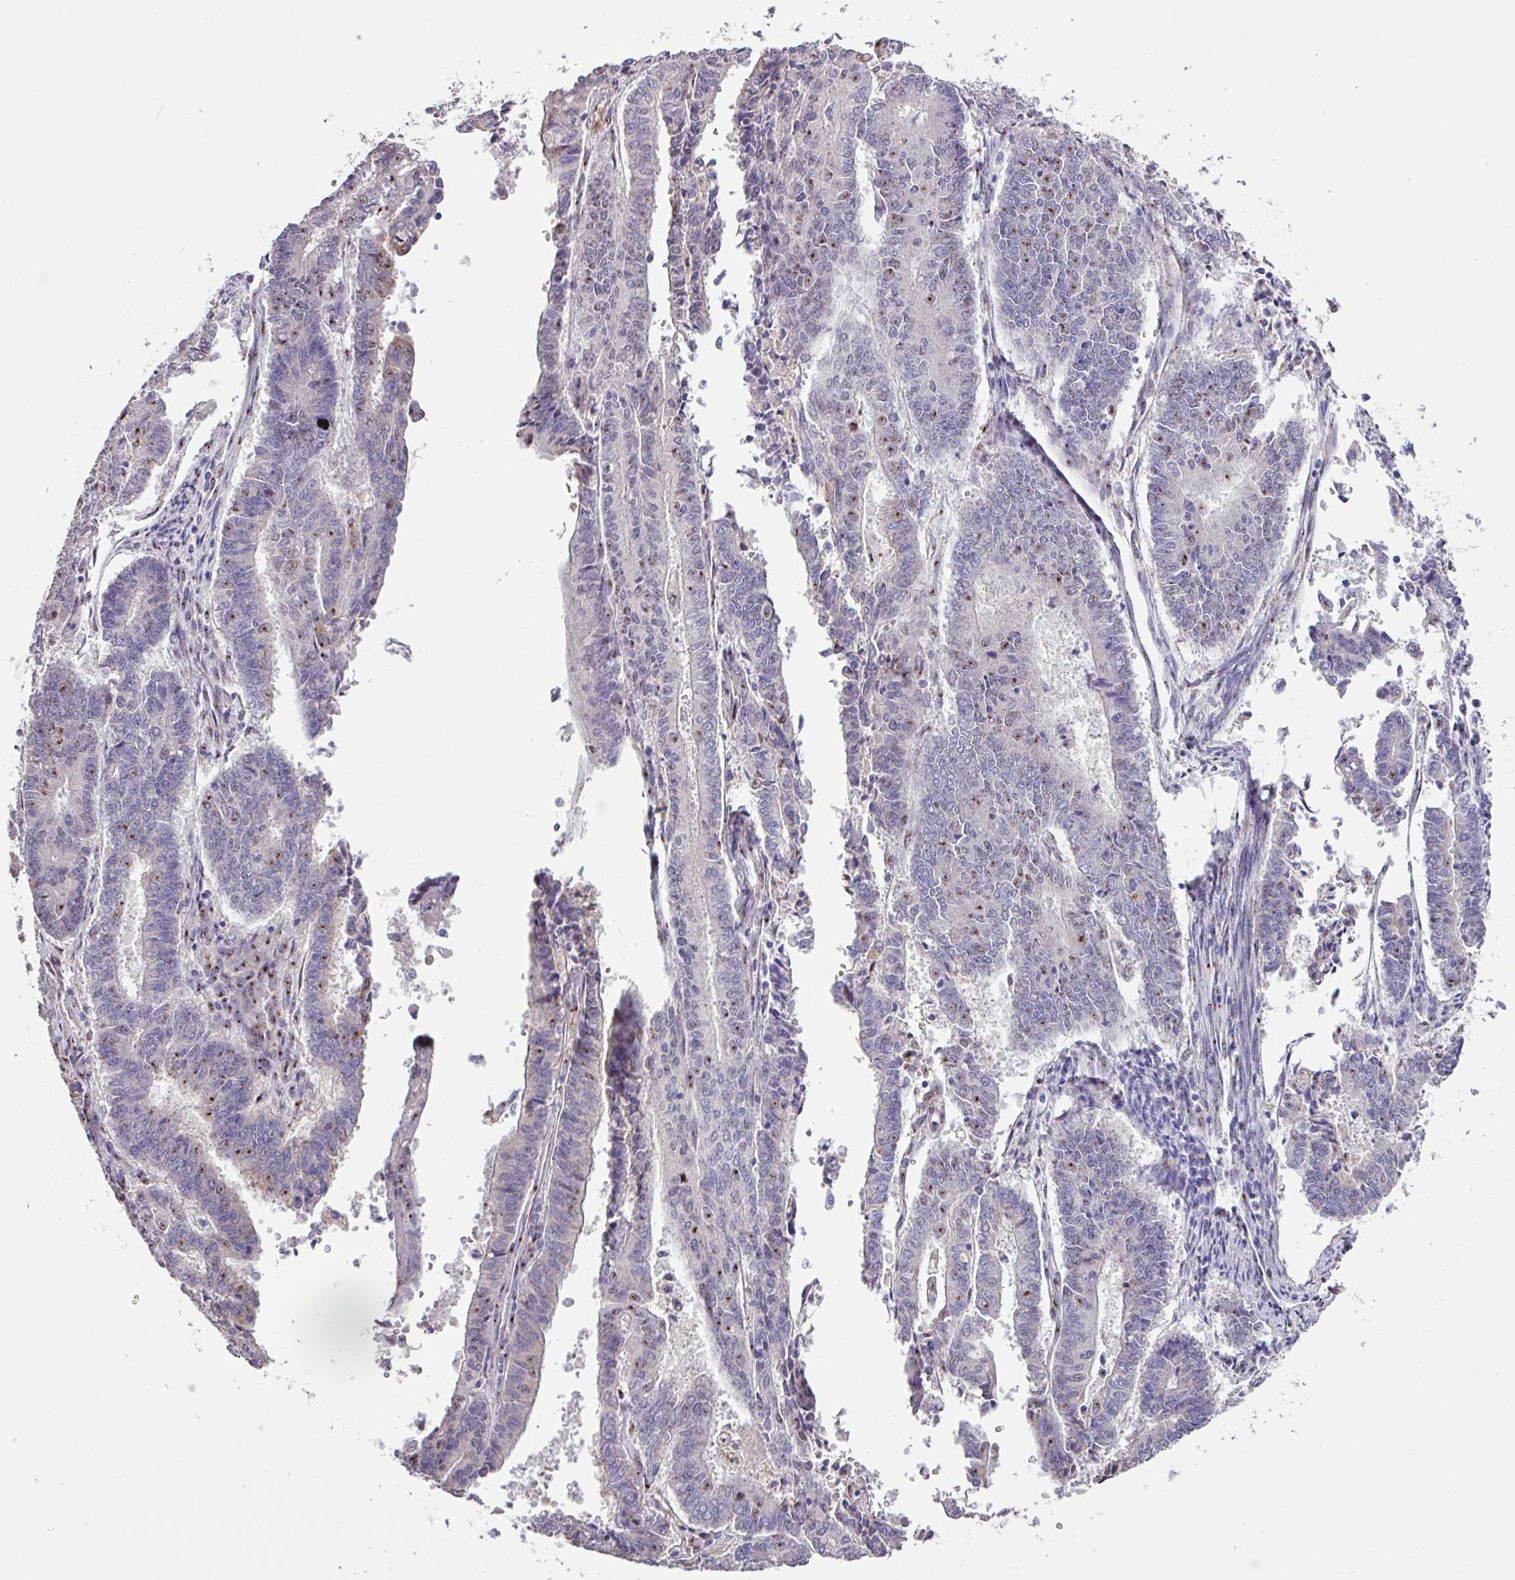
{"staining": {"intensity": "moderate", "quantity": "<25%", "location": "nuclear"}, "tissue": "endometrial cancer", "cell_type": "Tumor cells", "image_type": "cancer", "snomed": [{"axis": "morphology", "description": "Adenocarcinoma, NOS"}, {"axis": "topography", "description": "Endometrium"}], "caption": "This is an image of IHC staining of endometrial adenocarcinoma, which shows moderate positivity in the nuclear of tumor cells.", "gene": "ZG16", "patient": {"sex": "female", "age": 59}}